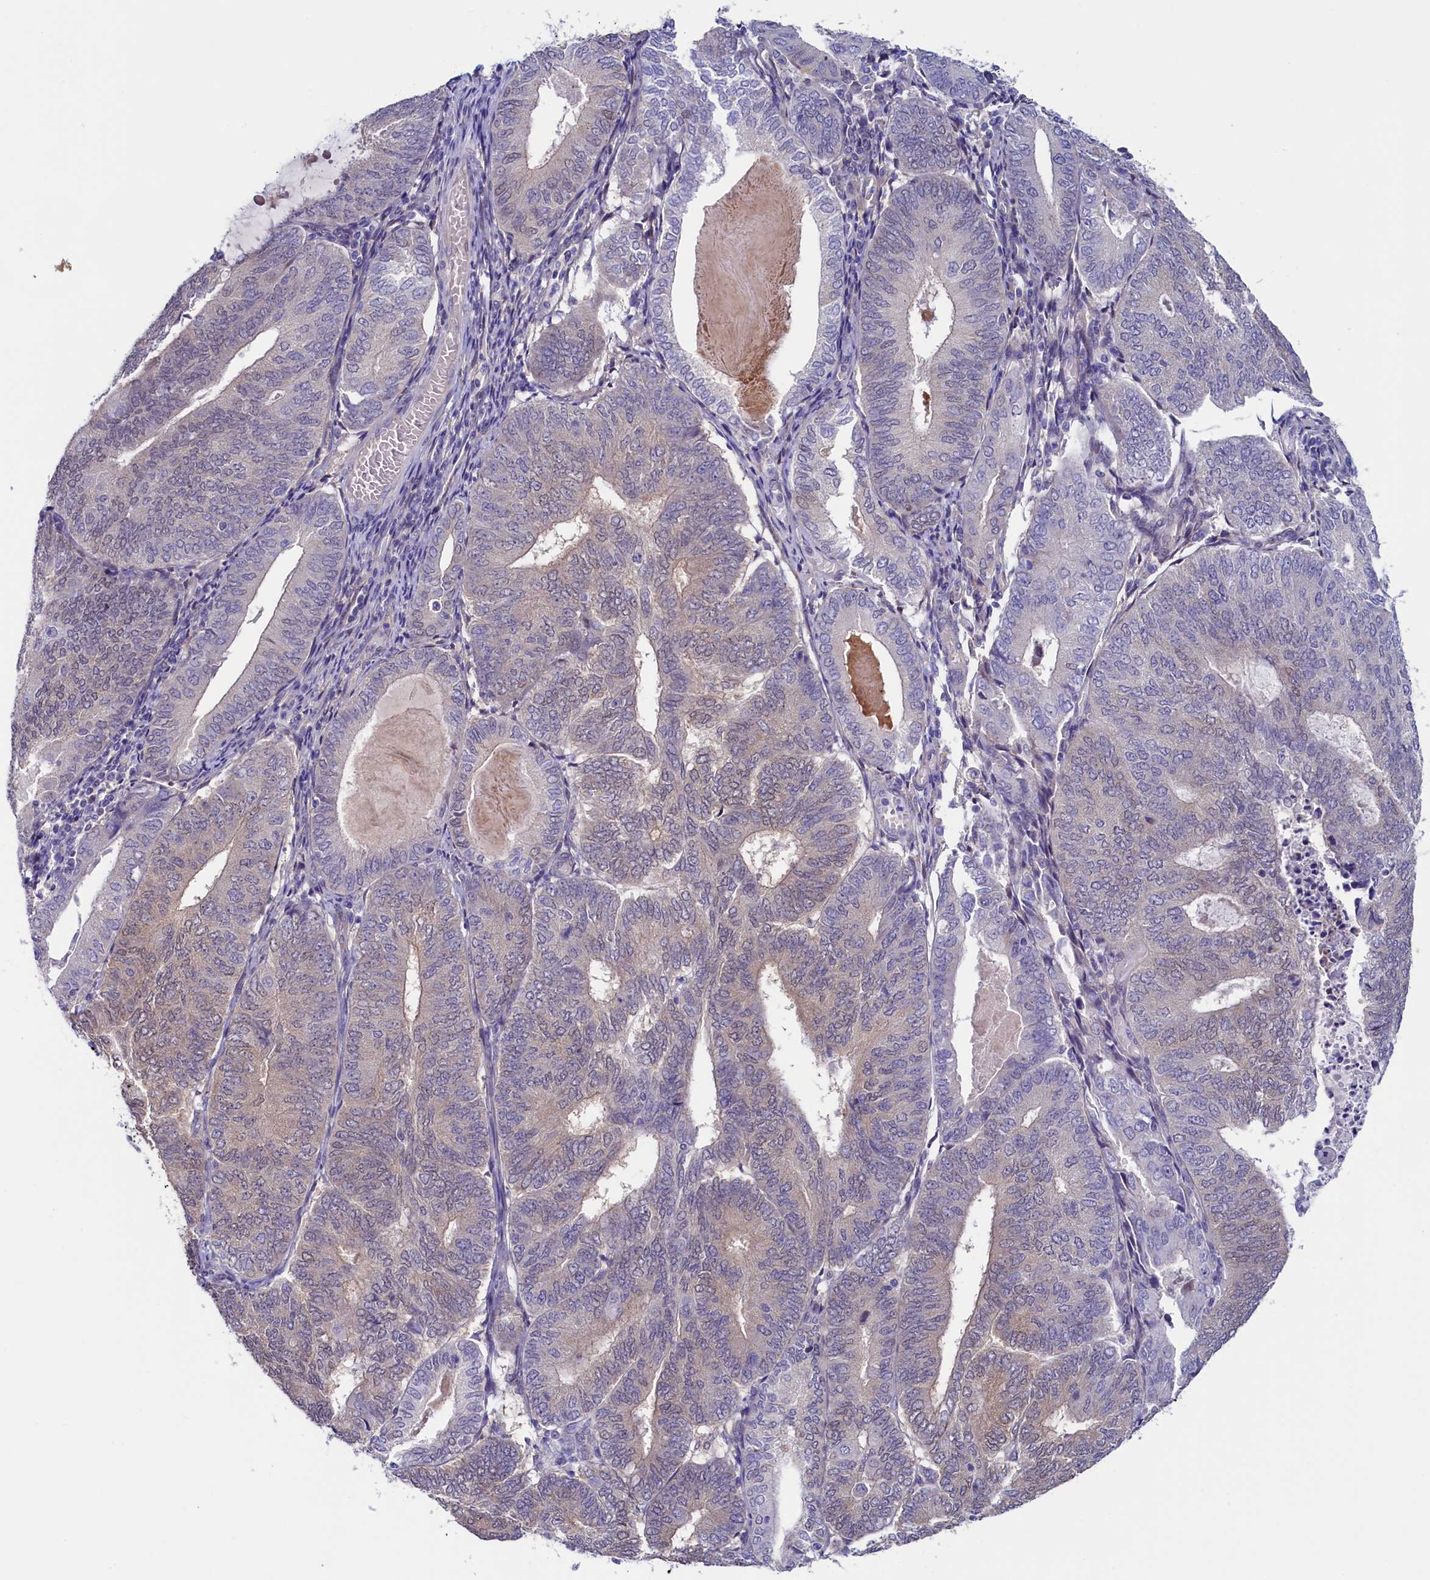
{"staining": {"intensity": "weak", "quantity": "25%-75%", "location": "cytoplasmic/membranous,nuclear"}, "tissue": "endometrial cancer", "cell_type": "Tumor cells", "image_type": "cancer", "snomed": [{"axis": "morphology", "description": "Adenocarcinoma, NOS"}, {"axis": "topography", "description": "Endometrium"}], "caption": "Endometrial cancer (adenocarcinoma) stained with a protein marker reveals weak staining in tumor cells.", "gene": "FLYWCH2", "patient": {"sex": "female", "age": 81}}